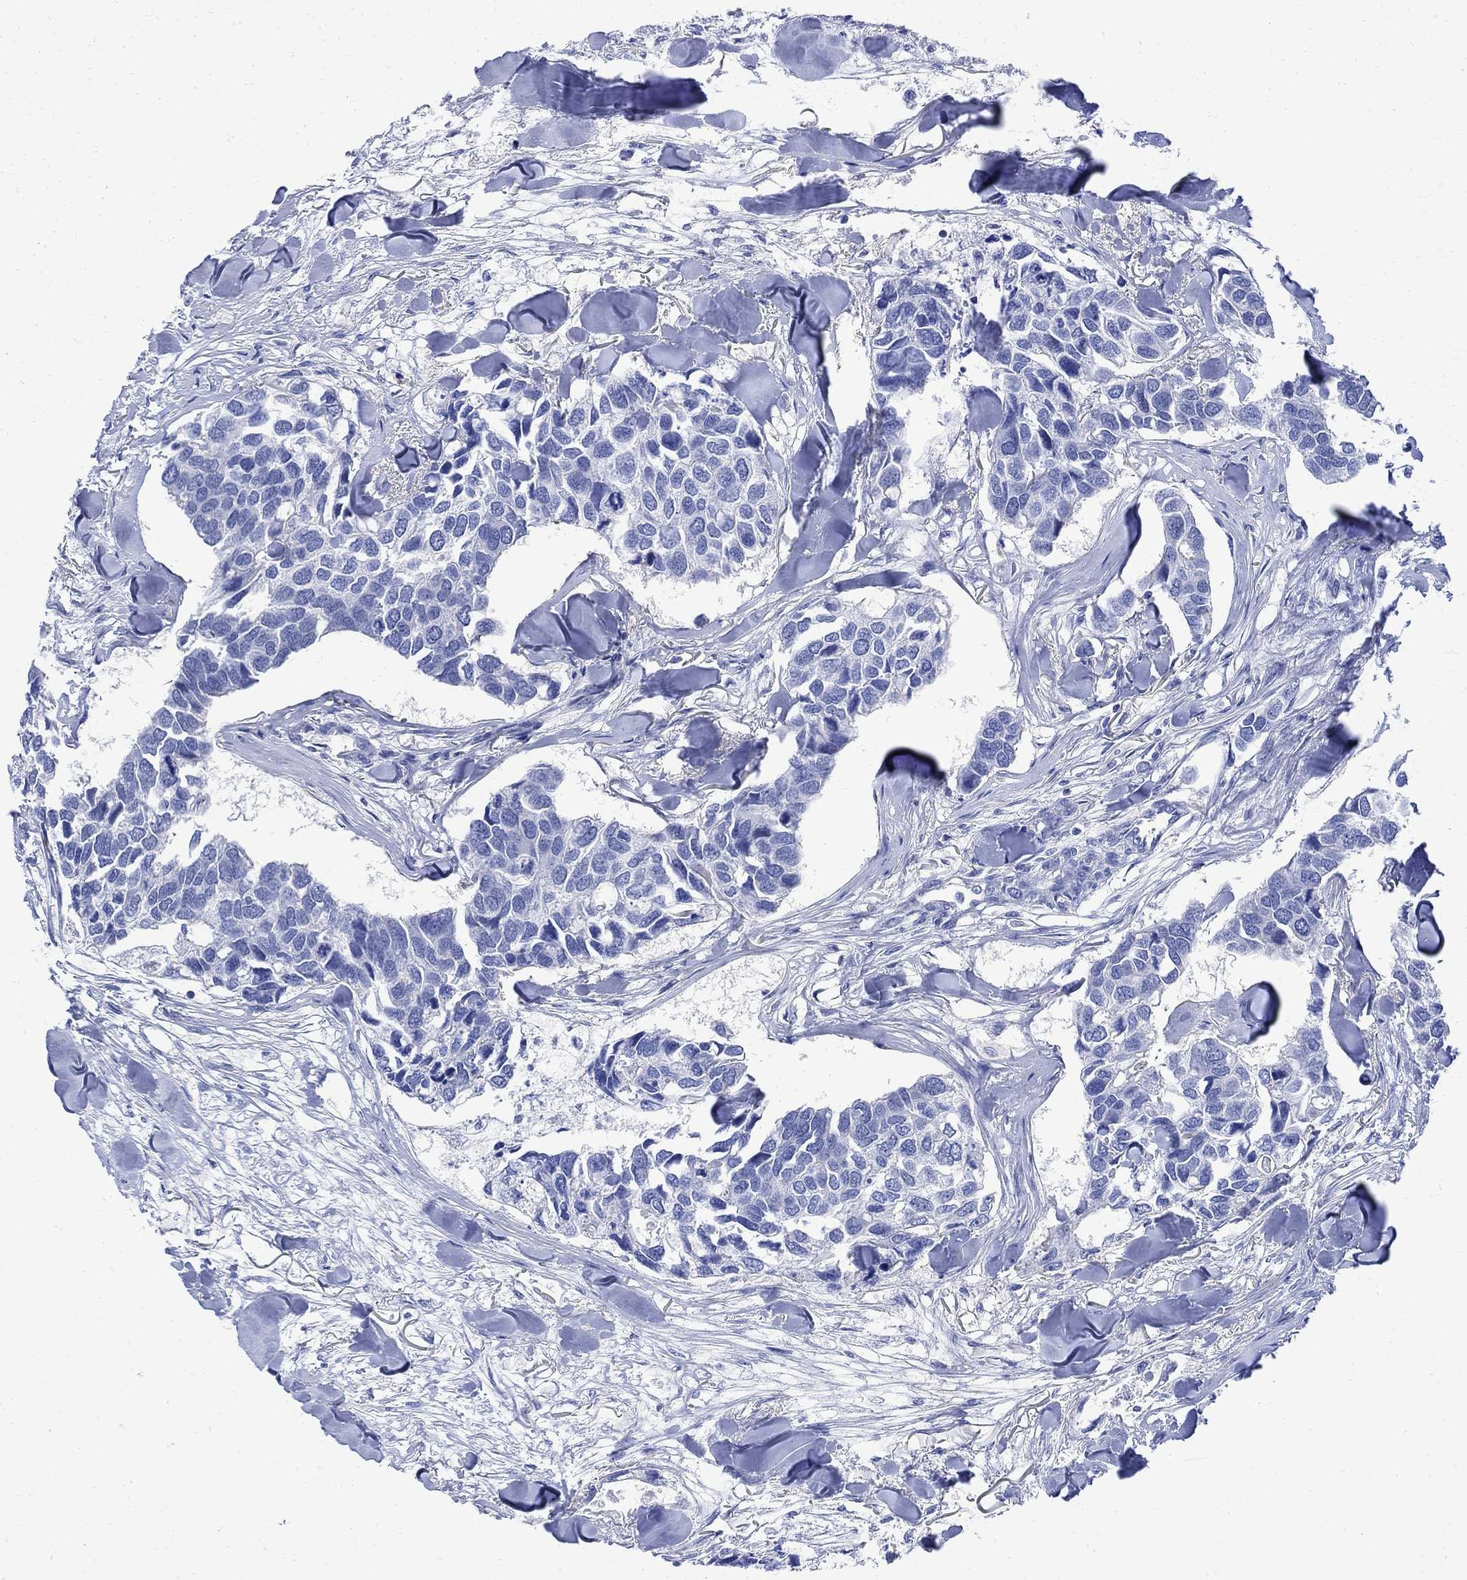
{"staining": {"intensity": "negative", "quantity": "none", "location": "none"}, "tissue": "breast cancer", "cell_type": "Tumor cells", "image_type": "cancer", "snomed": [{"axis": "morphology", "description": "Duct carcinoma"}, {"axis": "topography", "description": "Breast"}], "caption": "A high-resolution histopathology image shows IHC staining of breast intraductal carcinoma, which displays no significant staining in tumor cells.", "gene": "PARVB", "patient": {"sex": "female", "age": 83}}